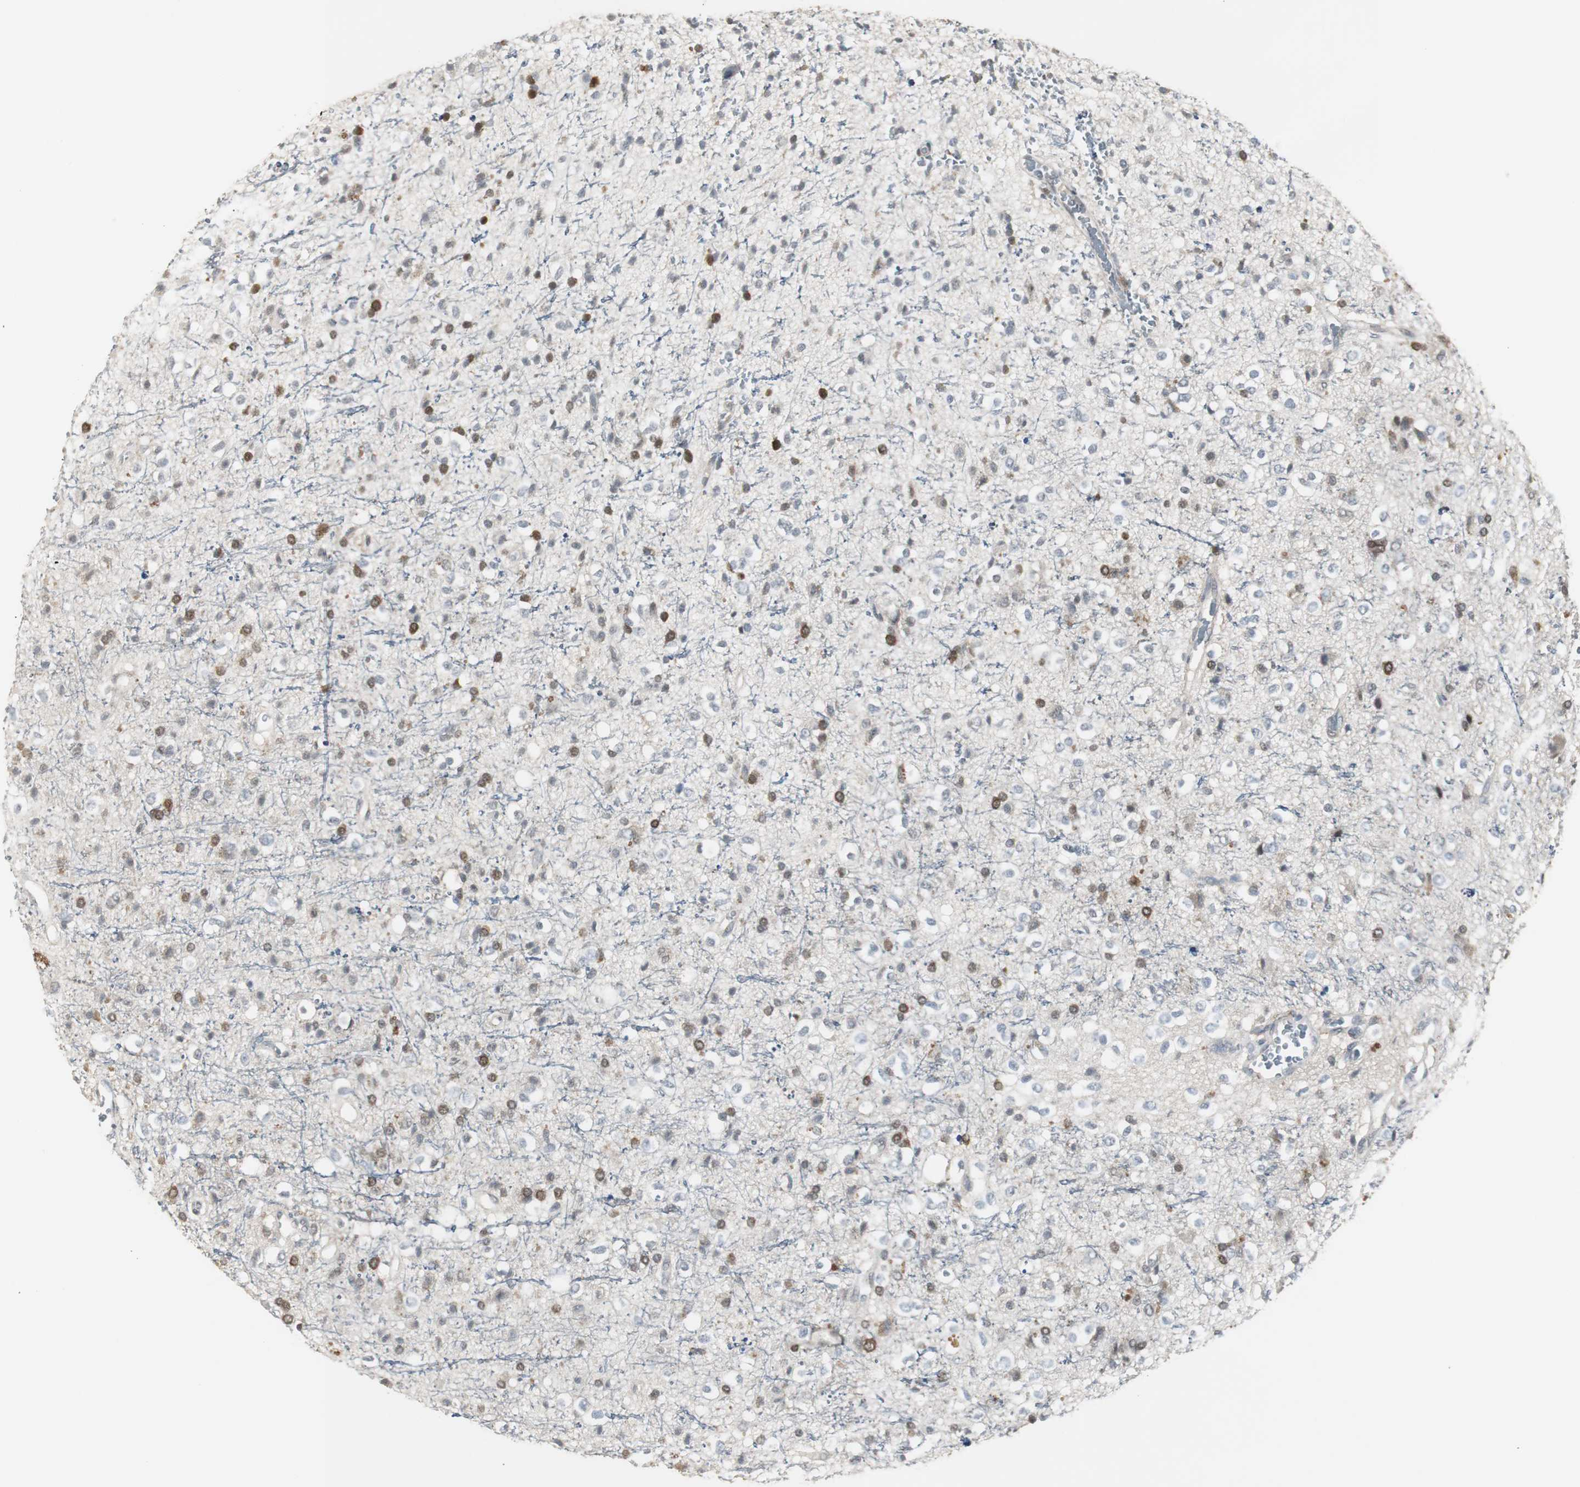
{"staining": {"intensity": "moderate", "quantity": "25%-75%", "location": "cytoplasmic/membranous,nuclear"}, "tissue": "glioma", "cell_type": "Tumor cells", "image_type": "cancer", "snomed": [{"axis": "morphology", "description": "Glioma, malignant, High grade"}, {"axis": "topography", "description": "Brain"}], "caption": "A brown stain highlights moderate cytoplasmic/membranous and nuclear positivity of a protein in glioma tumor cells. Nuclei are stained in blue.", "gene": "PLIN3", "patient": {"sex": "male", "age": 47}}